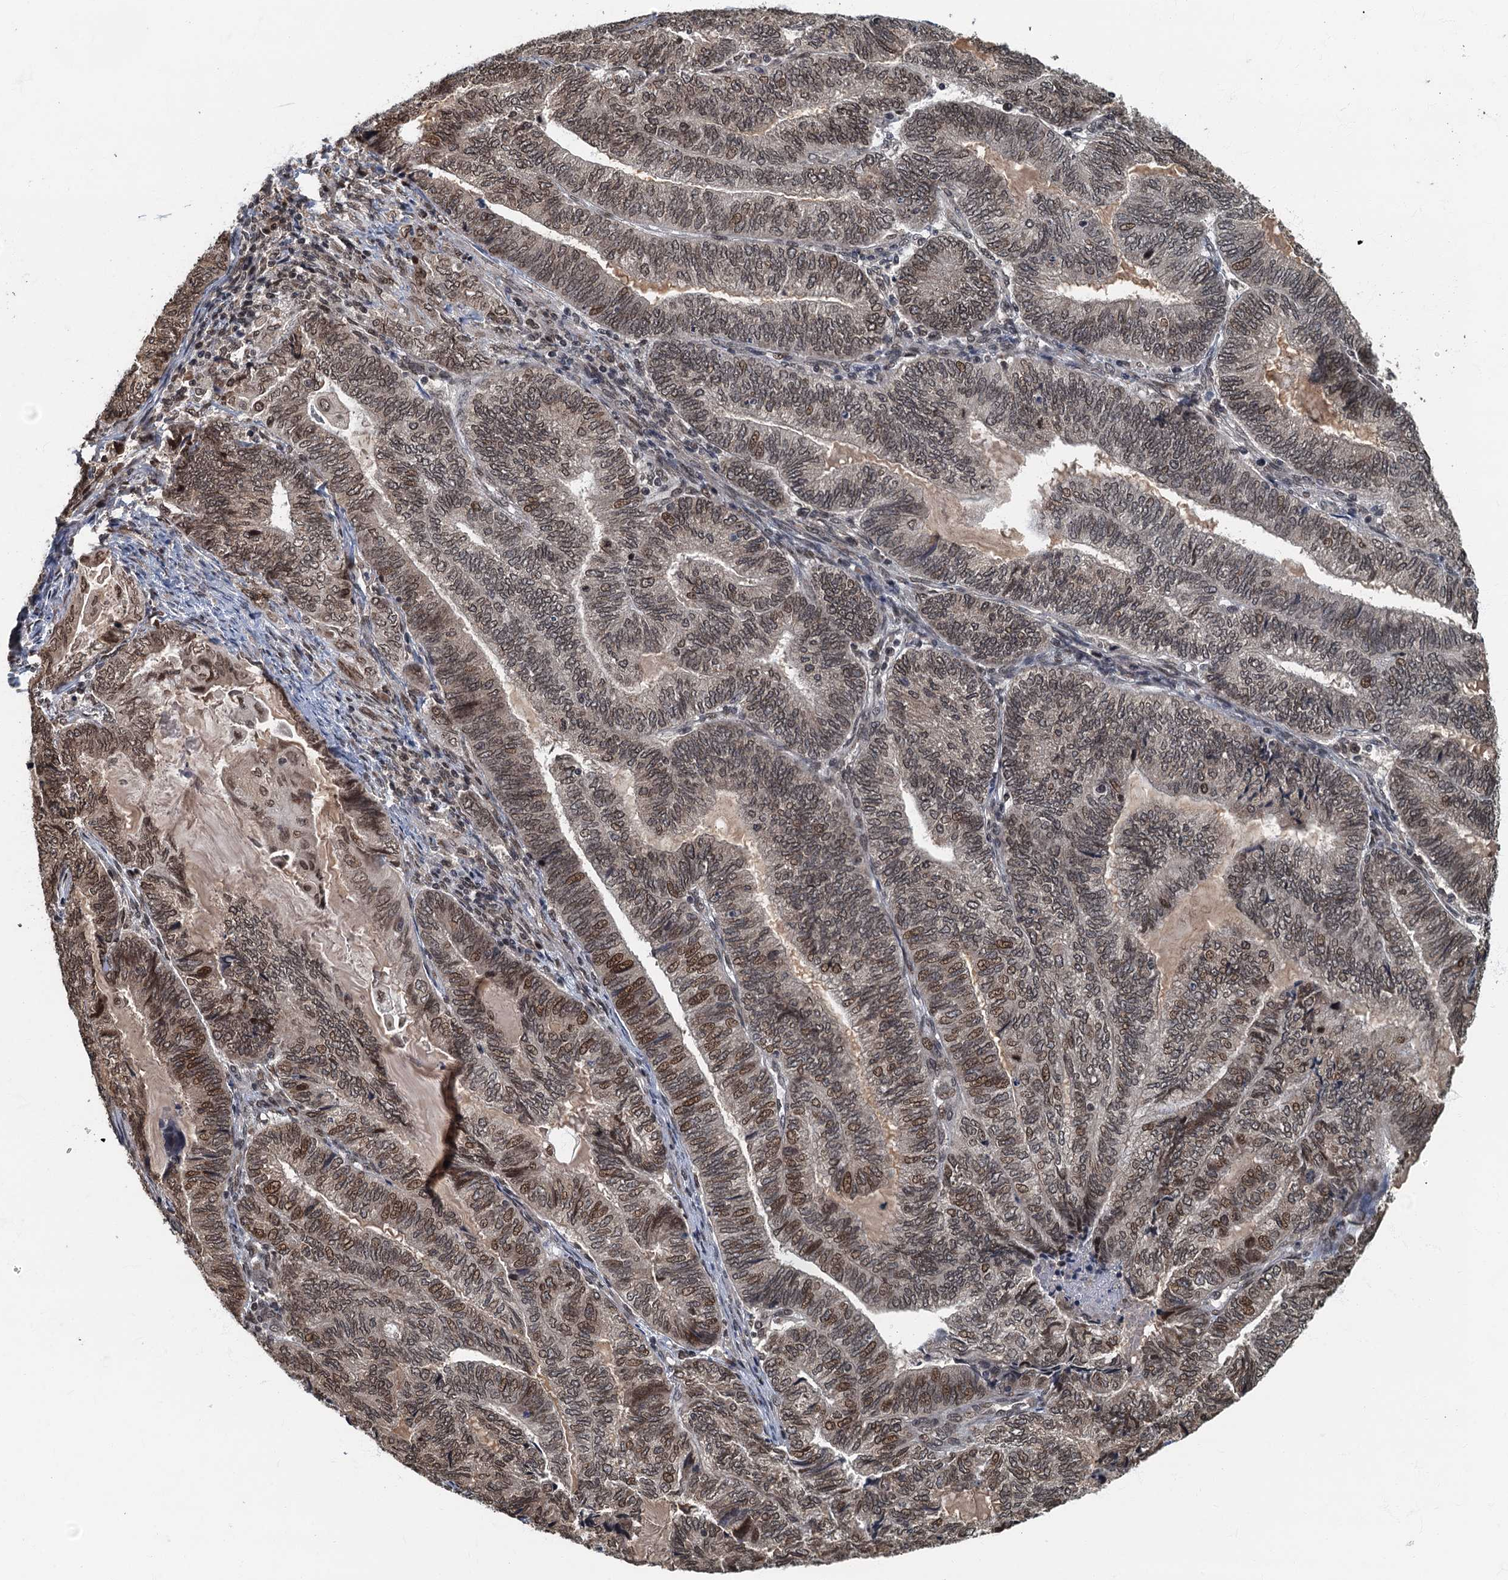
{"staining": {"intensity": "moderate", "quantity": ">75%", "location": "nuclear"}, "tissue": "endometrial cancer", "cell_type": "Tumor cells", "image_type": "cancer", "snomed": [{"axis": "morphology", "description": "Adenocarcinoma, NOS"}, {"axis": "topography", "description": "Uterus"}, {"axis": "topography", "description": "Endometrium"}], "caption": "Moderate nuclear positivity is present in about >75% of tumor cells in endometrial cancer (adenocarcinoma).", "gene": "CKAP2L", "patient": {"sex": "female", "age": 70}}